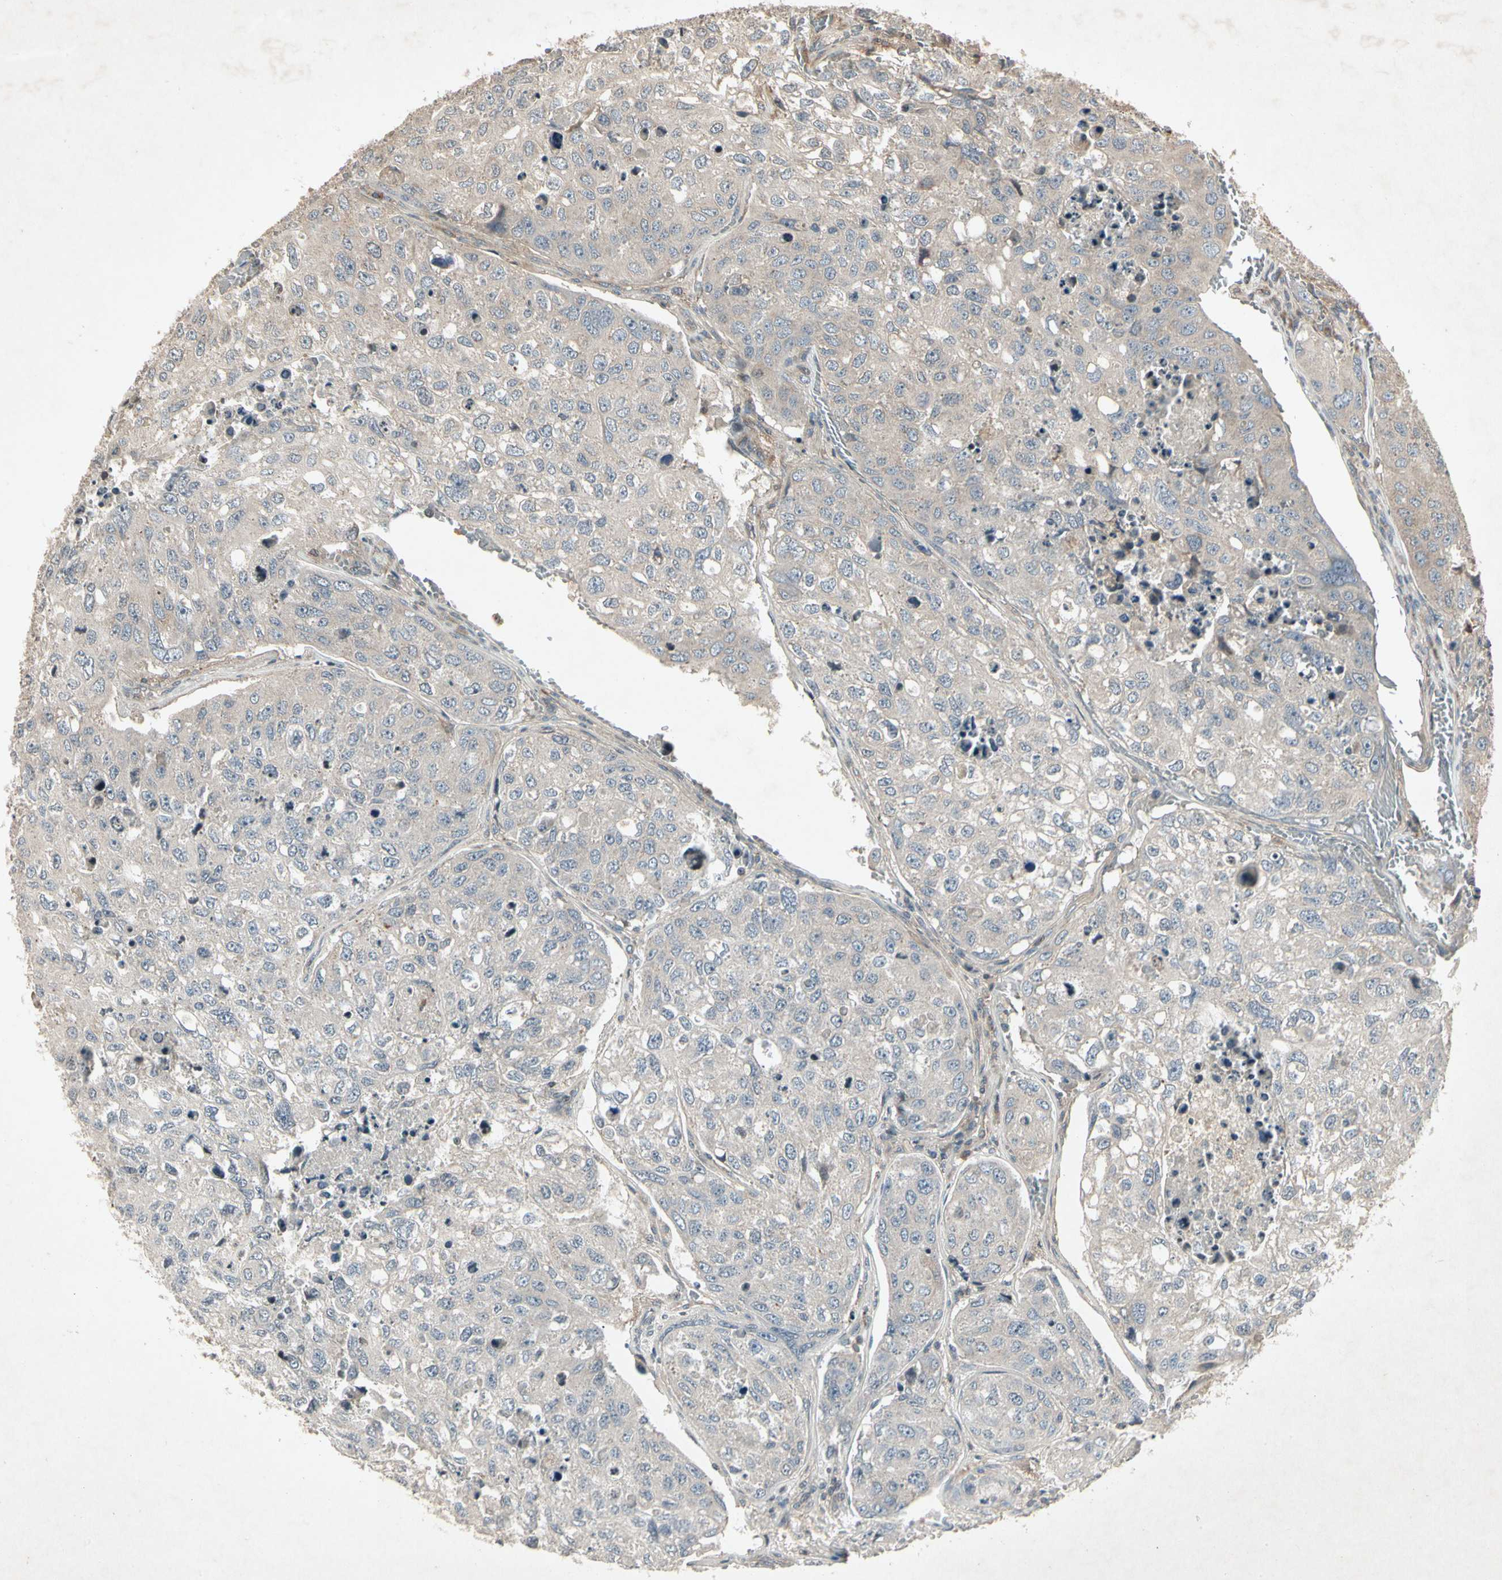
{"staining": {"intensity": "weak", "quantity": ">75%", "location": "cytoplasmic/membranous"}, "tissue": "urothelial cancer", "cell_type": "Tumor cells", "image_type": "cancer", "snomed": [{"axis": "morphology", "description": "Urothelial carcinoma, High grade"}, {"axis": "topography", "description": "Lymph node"}, {"axis": "topography", "description": "Urinary bladder"}], "caption": "The image reveals a brown stain indicating the presence of a protein in the cytoplasmic/membranous of tumor cells in urothelial cancer.", "gene": "TEK", "patient": {"sex": "male", "age": 51}}